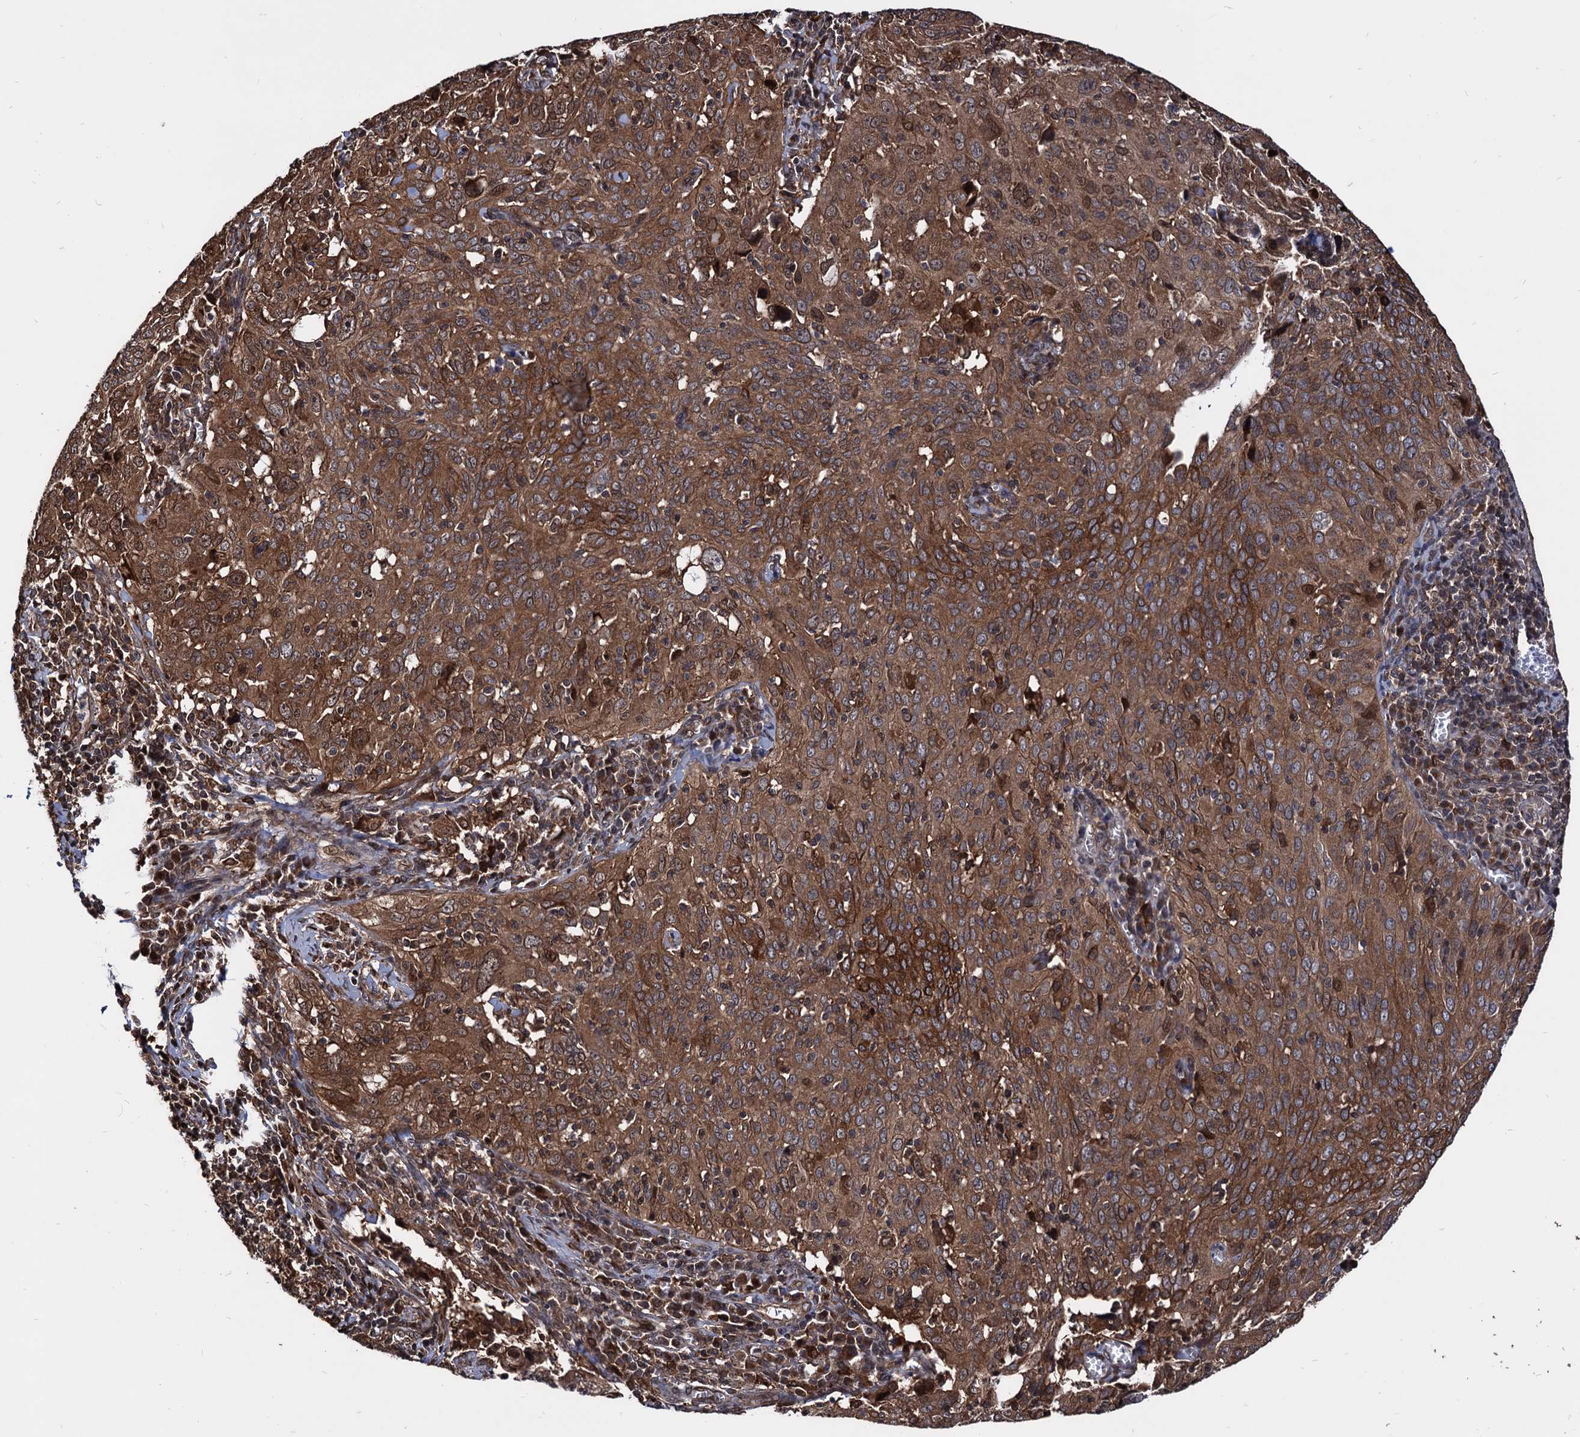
{"staining": {"intensity": "strong", "quantity": ">75%", "location": "cytoplasmic/membranous"}, "tissue": "cervical cancer", "cell_type": "Tumor cells", "image_type": "cancer", "snomed": [{"axis": "morphology", "description": "Squamous cell carcinoma, NOS"}, {"axis": "topography", "description": "Cervix"}], "caption": "Protein expression analysis of human cervical cancer reveals strong cytoplasmic/membranous expression in approximately >75% of tumor cells. The staining was performed using DAB to visualize the protein expression in brown, while the nuclei were stained in blue with hematoxylin (Magnification: 20x).", "gene": "ANKRD12", "patient": {"sex": "female", "age": 31}}